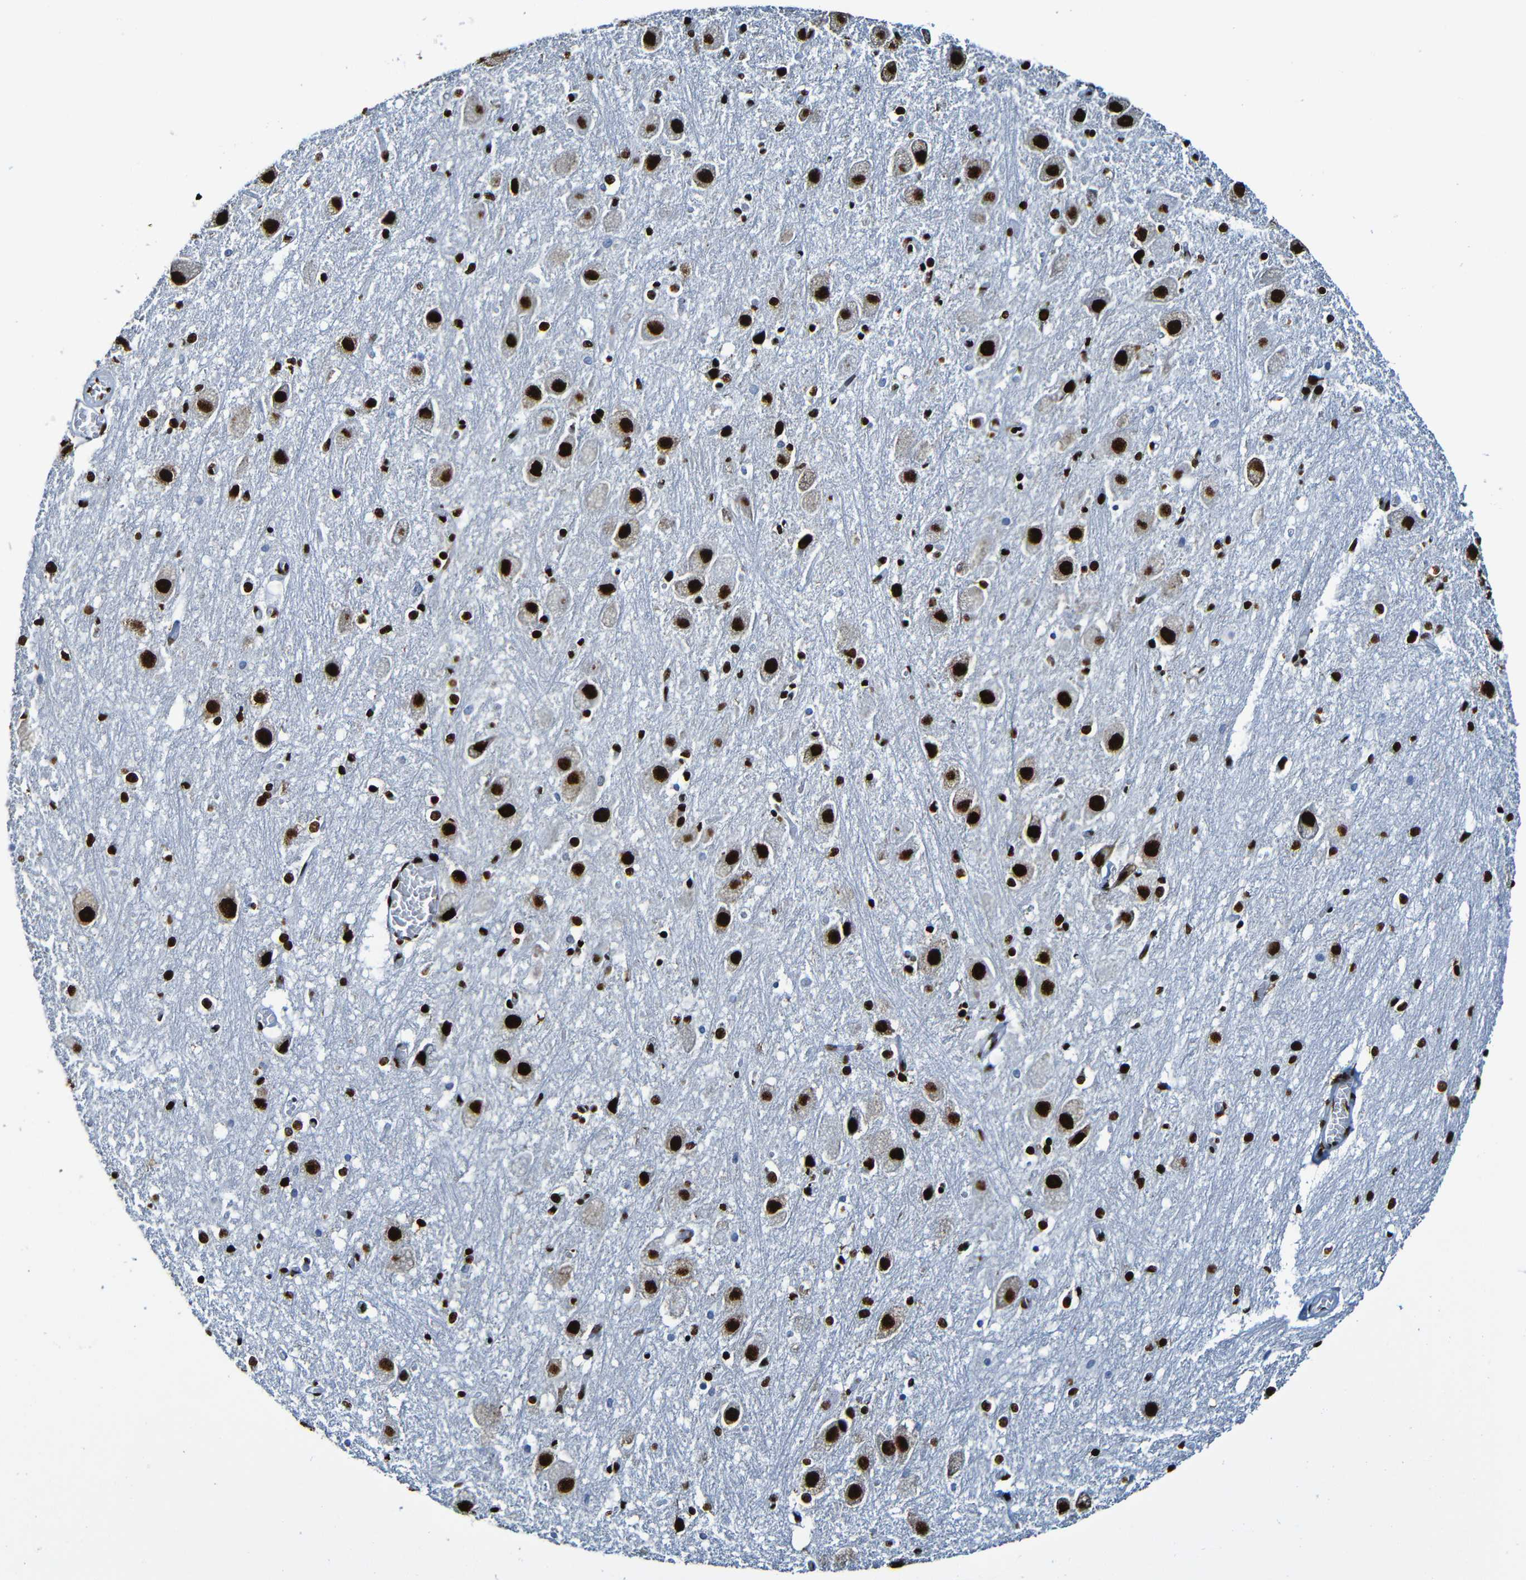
{"staining": {"intensity": "strong", "quantity": ">75%", "location": "nuclear"}, "tissue": "hippocampus", "cell_type": "Glial cells", "image_type": "normal", "snomed": [{"axis": "morphology", "description": "Normal tissue, NOS"}, {"axis": "topography", "description": "Hippocampus"}], "caption": "Brown immunohistochemical staining in normal hippocampus demonstrates strong nuclear positivity in about >75% of glial cells.", "gene": "SRSF3", "patient": {"sex": "female", "age": 19}}